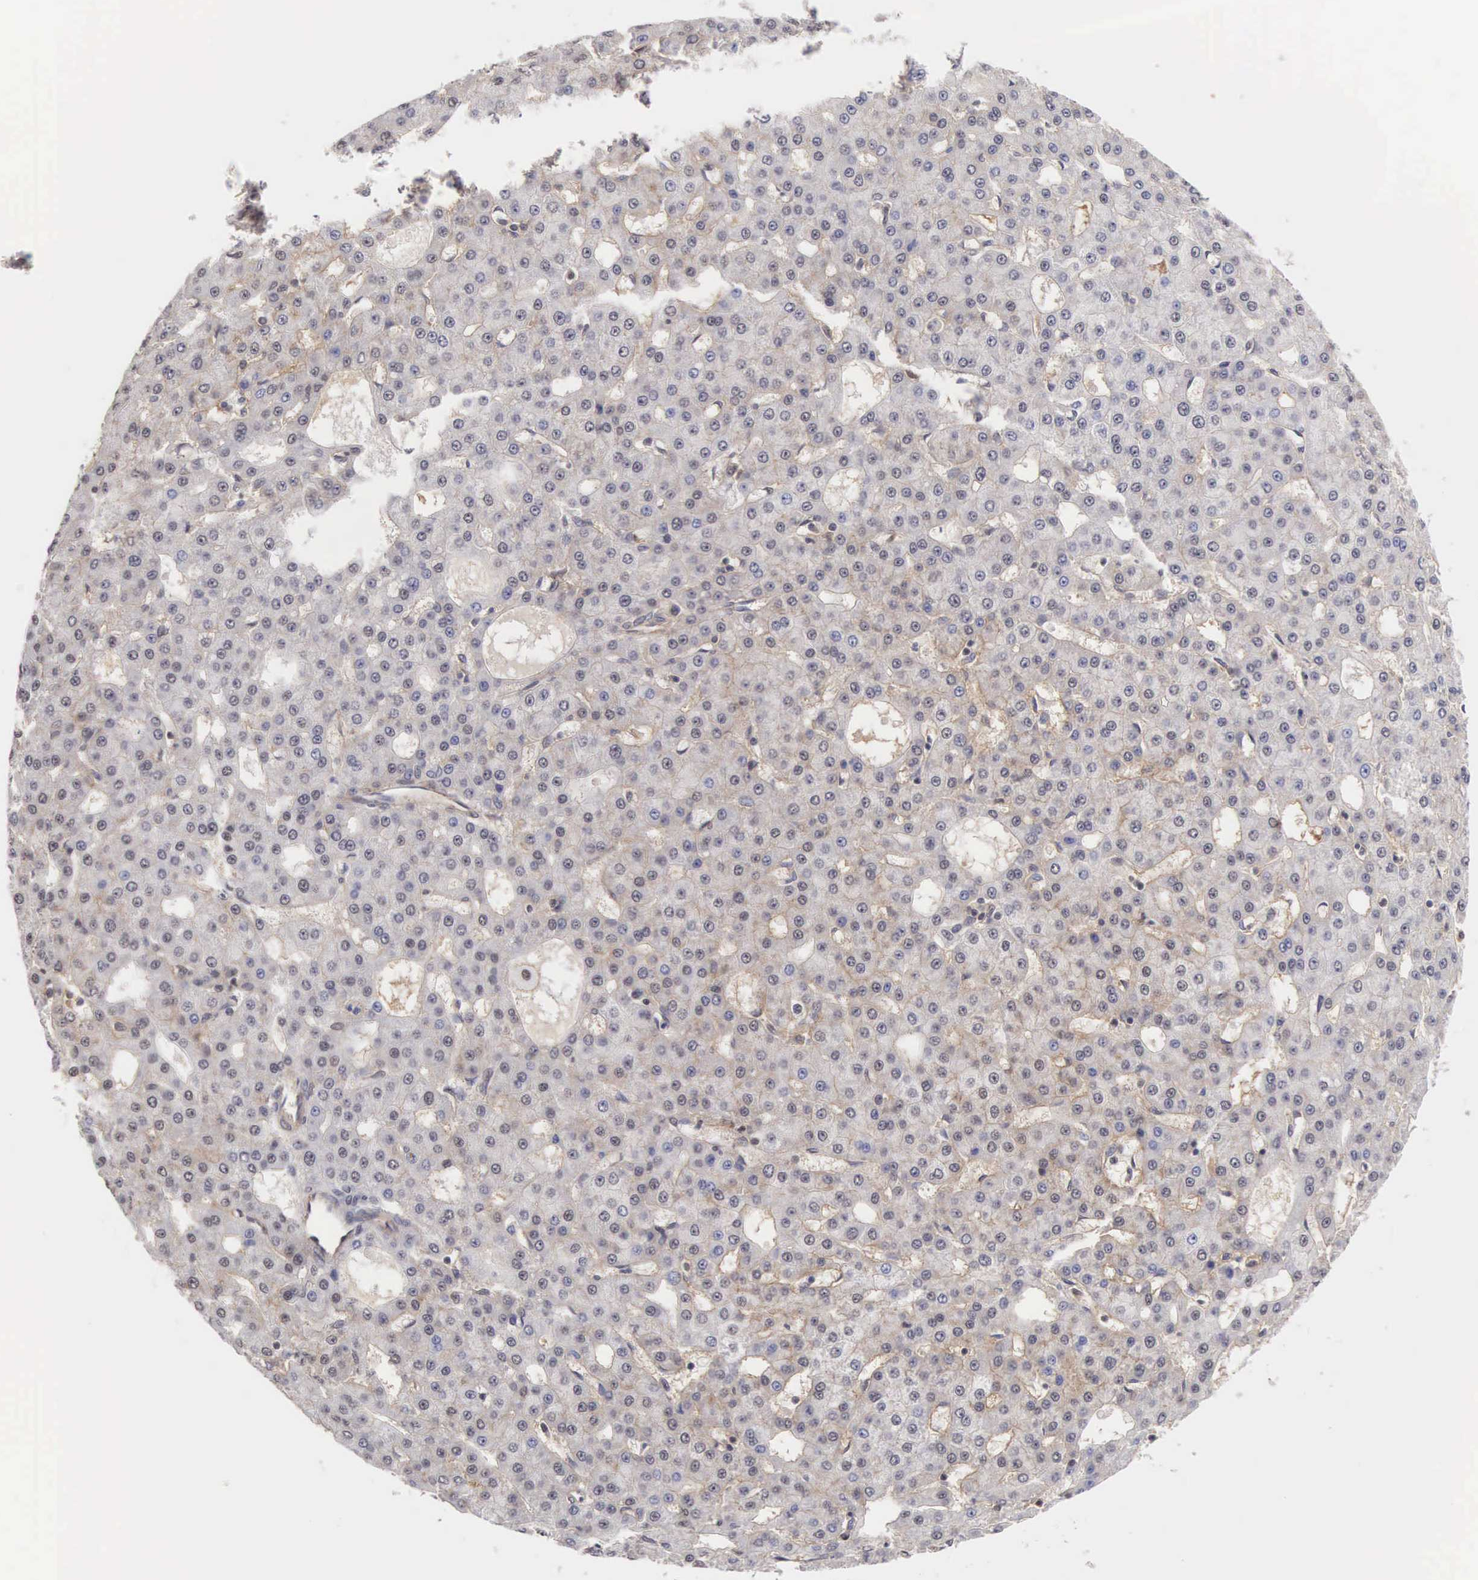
{"staining": {"intensity": "weak", "quantity": "<25%", "location": "cytoplasmic/membranous"}, "tissue": "liver cancer", "cell_type": "Tumor cells", "image_type": "cancer", "snomed": [{"axis": "morphology", "description": "Carcinoma, Hepatocellular, NOS"}, {"axis": "topography", "description": "Liver"}], "caption": "High magnification brightfield microscopy of liver cancer (hepatocellular carcinoma) stained with DAB (3,3'-diaminobenzidine) (brown) and counterstained with hematoxylin (blue): tumor cells show no significant positivity.", "gene": "NR4A2", "patient": {"sex": "male", "age": 47}}